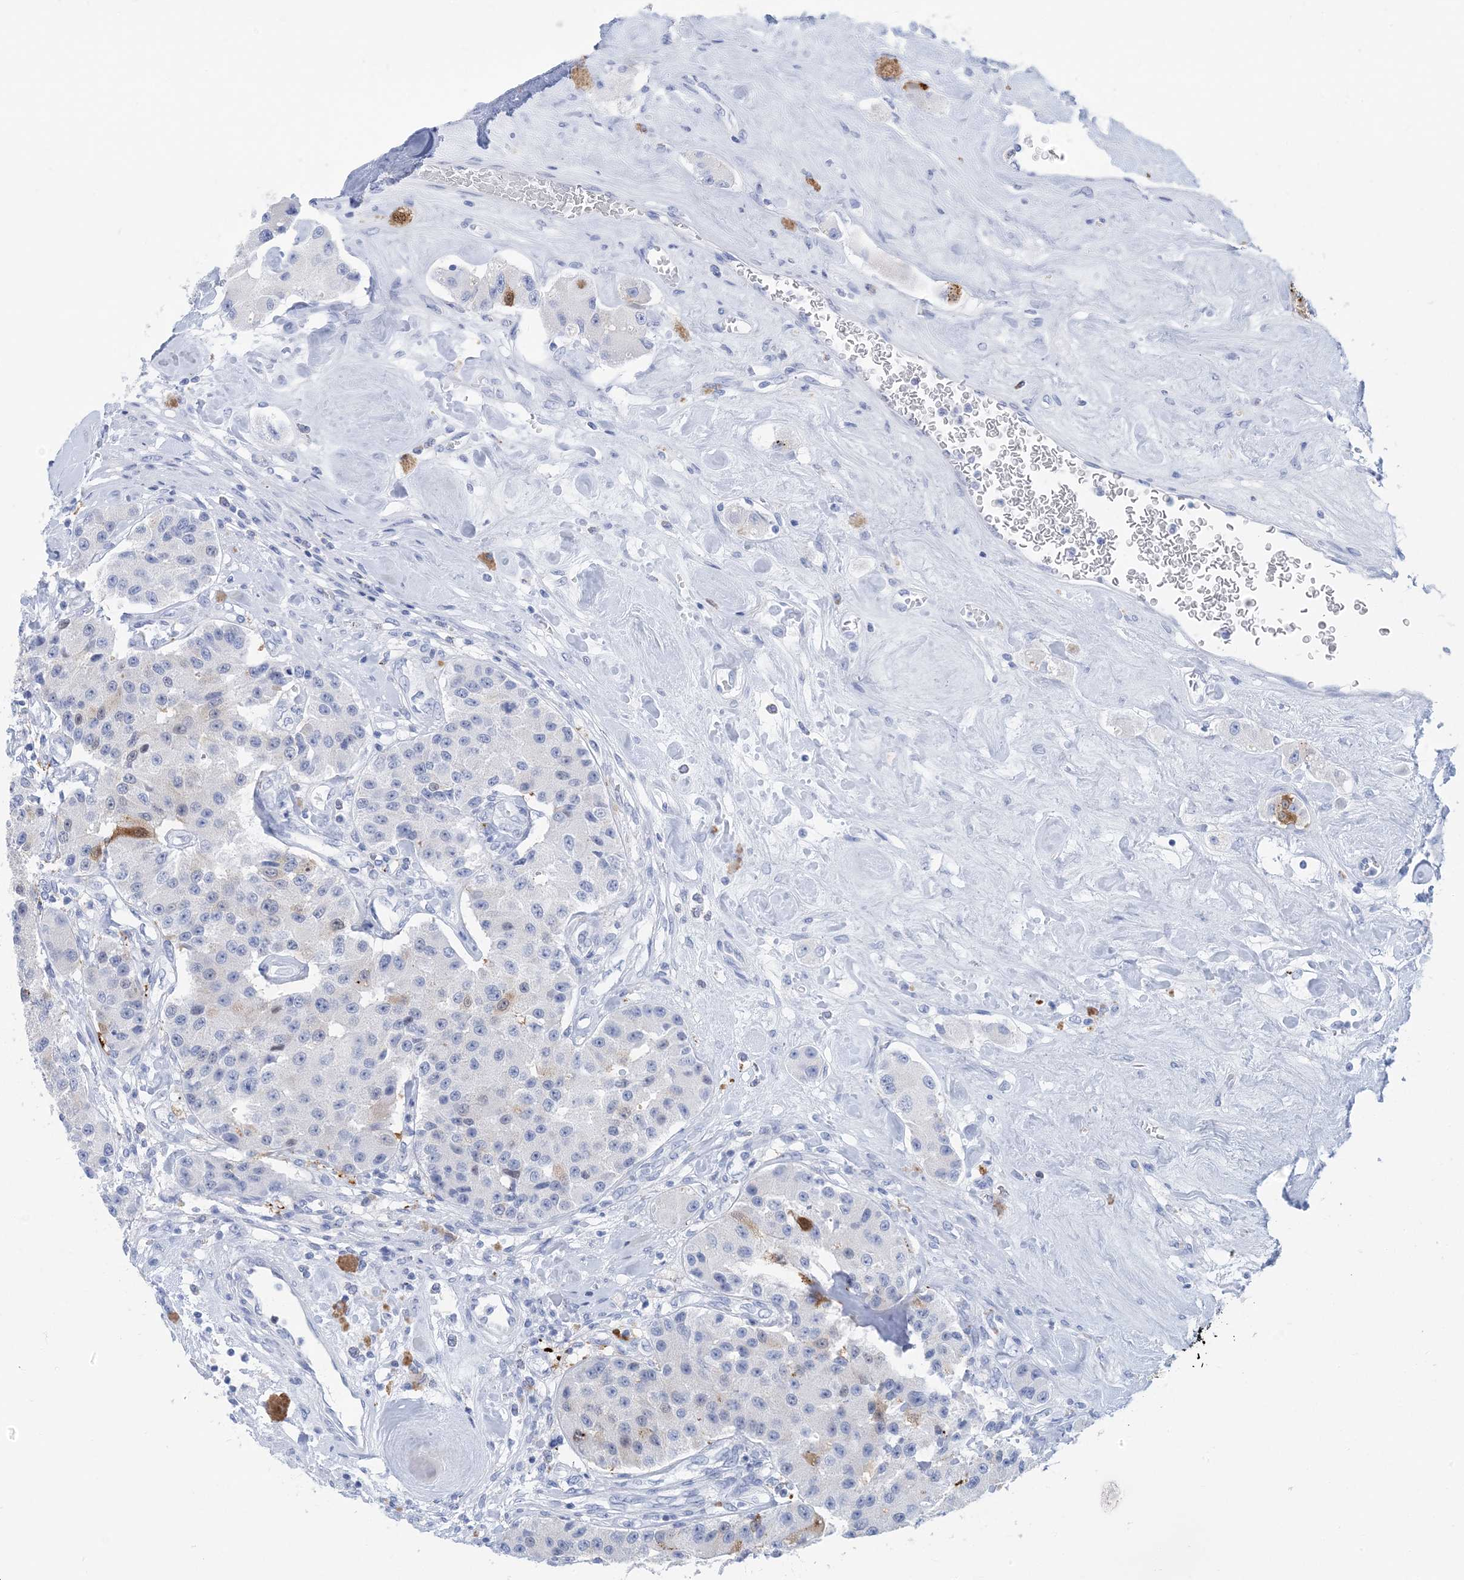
{"staining": {"intensity": "negative", "quantity": "none", "location": "none"}, "tissue": "carcinoid", "cell_type": "Tumor cells", "image_type": "cancer", "snomed": [{"axis": "morphology", "description": "Carcinoid, malignant, NOS"}, {"axis": "topography", "description": "Pancreas"}], "caption": "A photomicrograph of malignant carcinoid stained for a protein displays no brown staining in tumor cells. Nuclei are stained in blue.", "gene": "SH3YL1", "patient": {"sex": "male", "age": 41}}